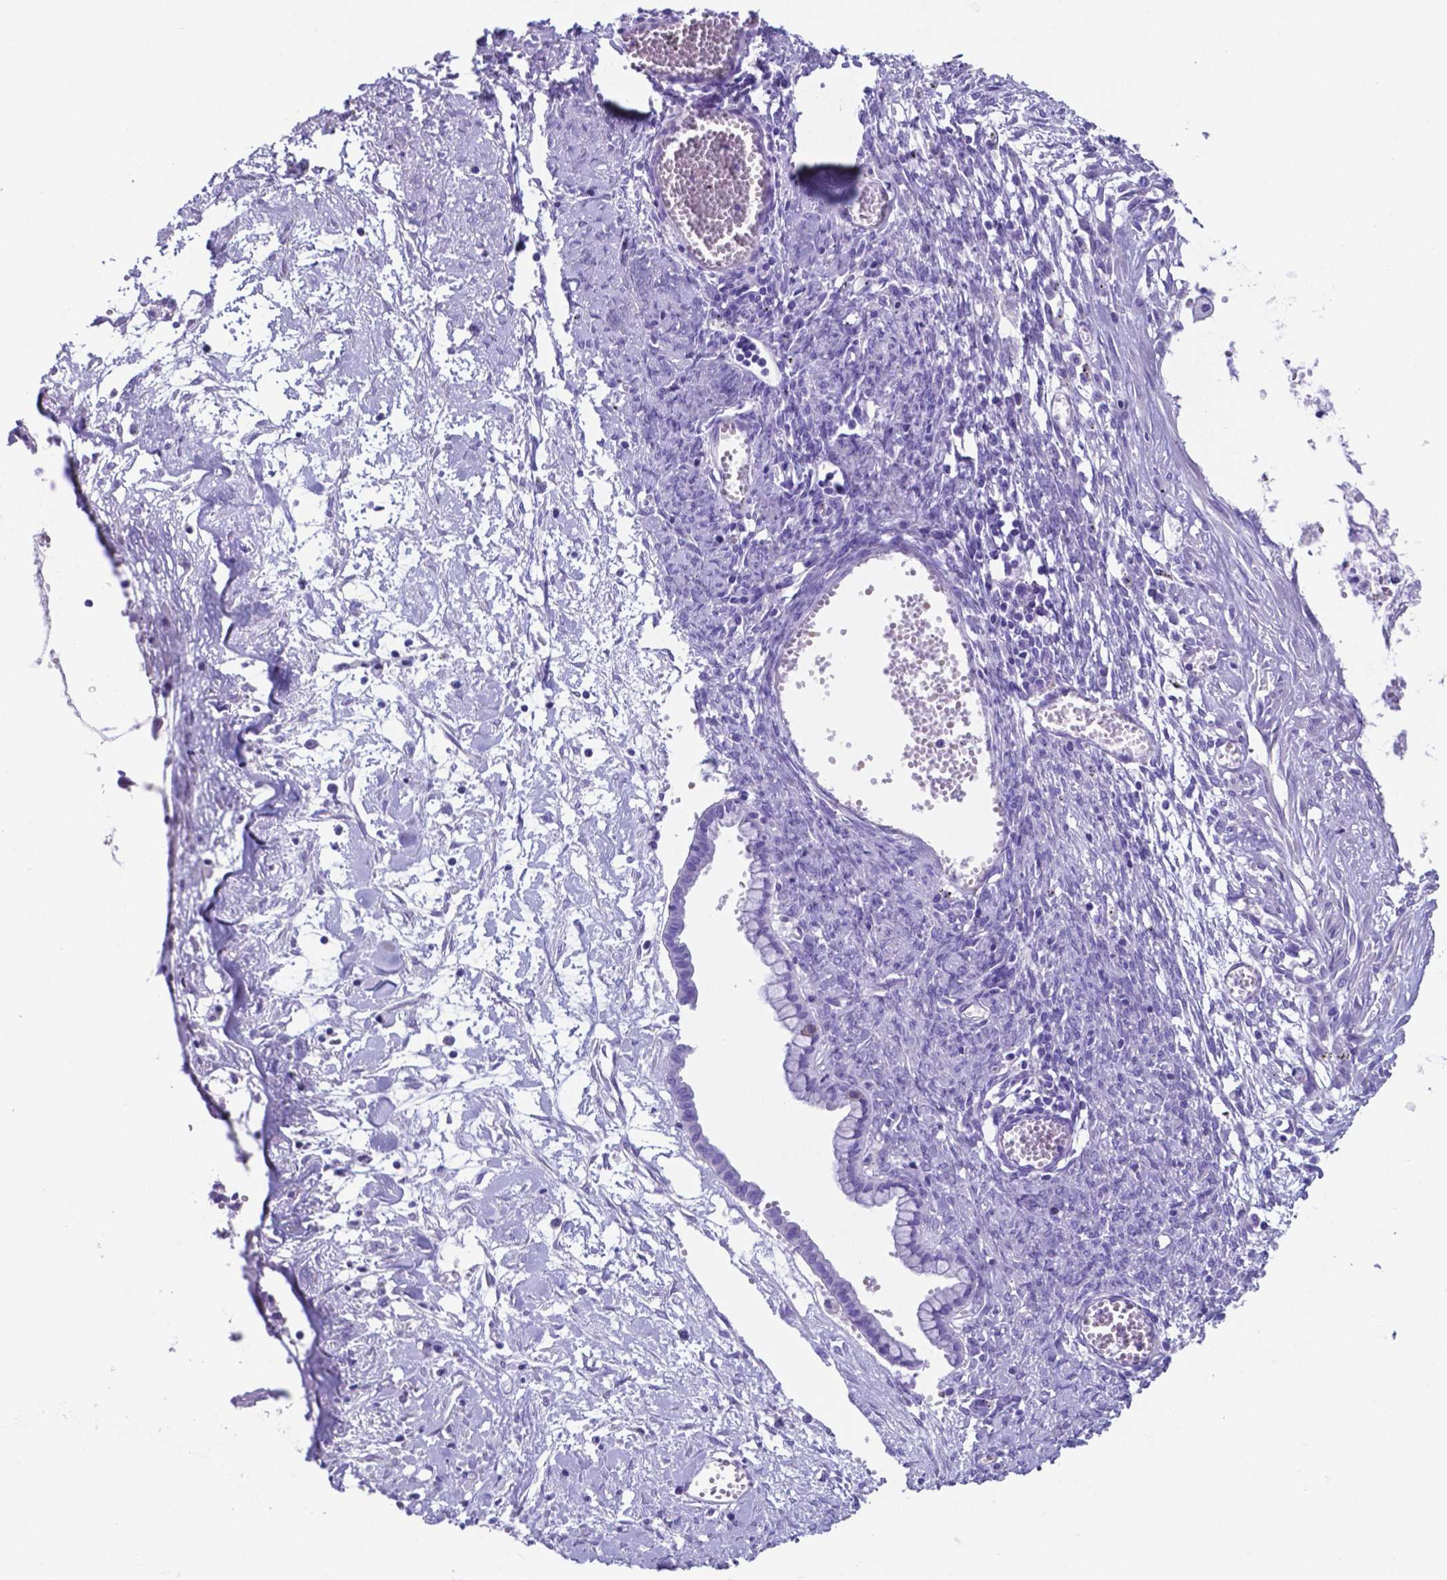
{"staining": {"intensity": "negative", "quantity": "none", "location": "none"}, "tissue": "ovarian cancer", "cell_type": "Tumor cells", "image_type": "cancer", "snomed": [{"axis": "morphology", "description": "Cystadenocarcinoma, mucinous, NOS"}, {"axis": "topography", "description": "Ovary"}], "caption": "A photomicrograph of mucinous cystadenocarcinoma (ovarian) stained for a protein reveals no brown staining in tumor cells.", "gene": "DNAAF8", "patient": {"sex": "female", "age": 67}}